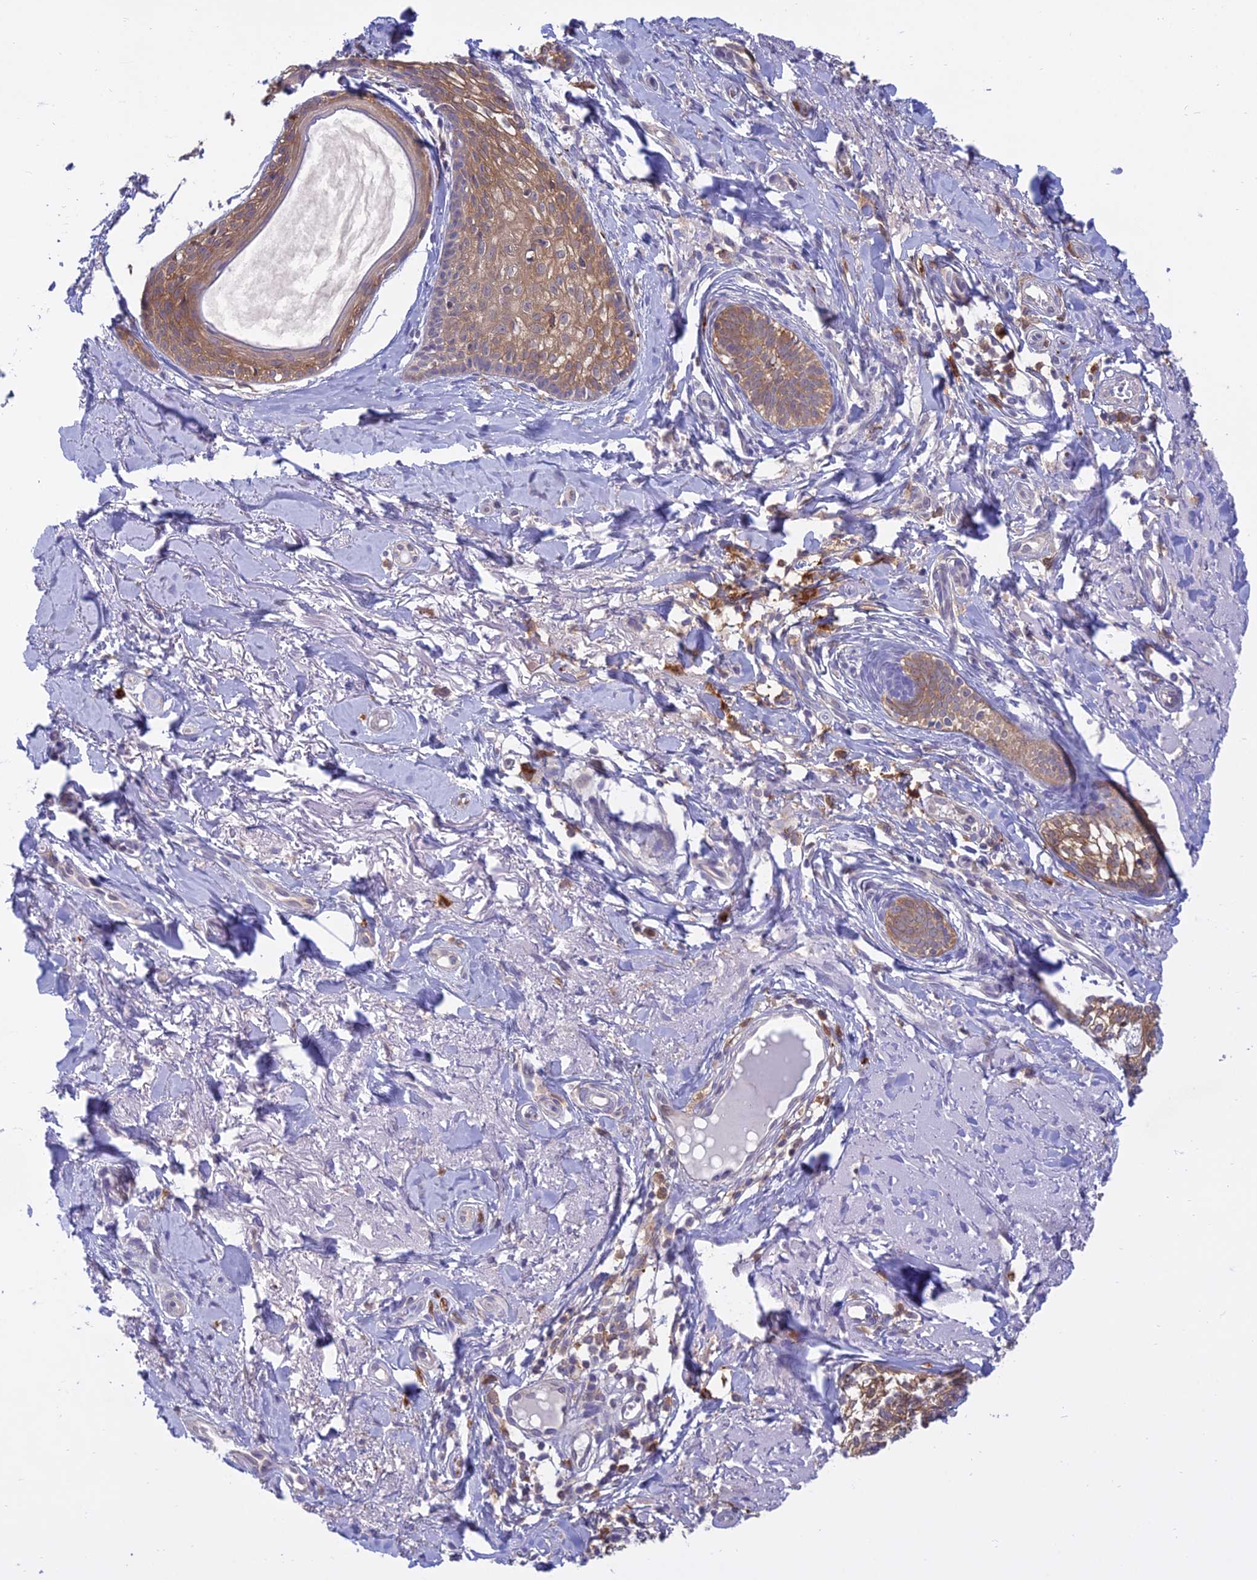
{"staining": {"intensity": "weak", "quantity": ">75%", "location": "cytoplasmic/membranous"}, "tissue": "skin cancer", "cell_type": "Tumor cells", "image_type": "cancer", "snomed": [{"axis": "morphology", "description": "Basal cell carcinoma"}, {"axis": "topography", "description": "Skin"}], "caption": "This photomicrograph displays skin cancer stained with immunohistochemistry to label a protein in brown. The cytoplasmic/membranous of tumor cells show weak positivity for the protein. Nuclei are counter-stained blue.", "gene": "UBE2G1", "patient": {"sex": "female", "age": 76}}